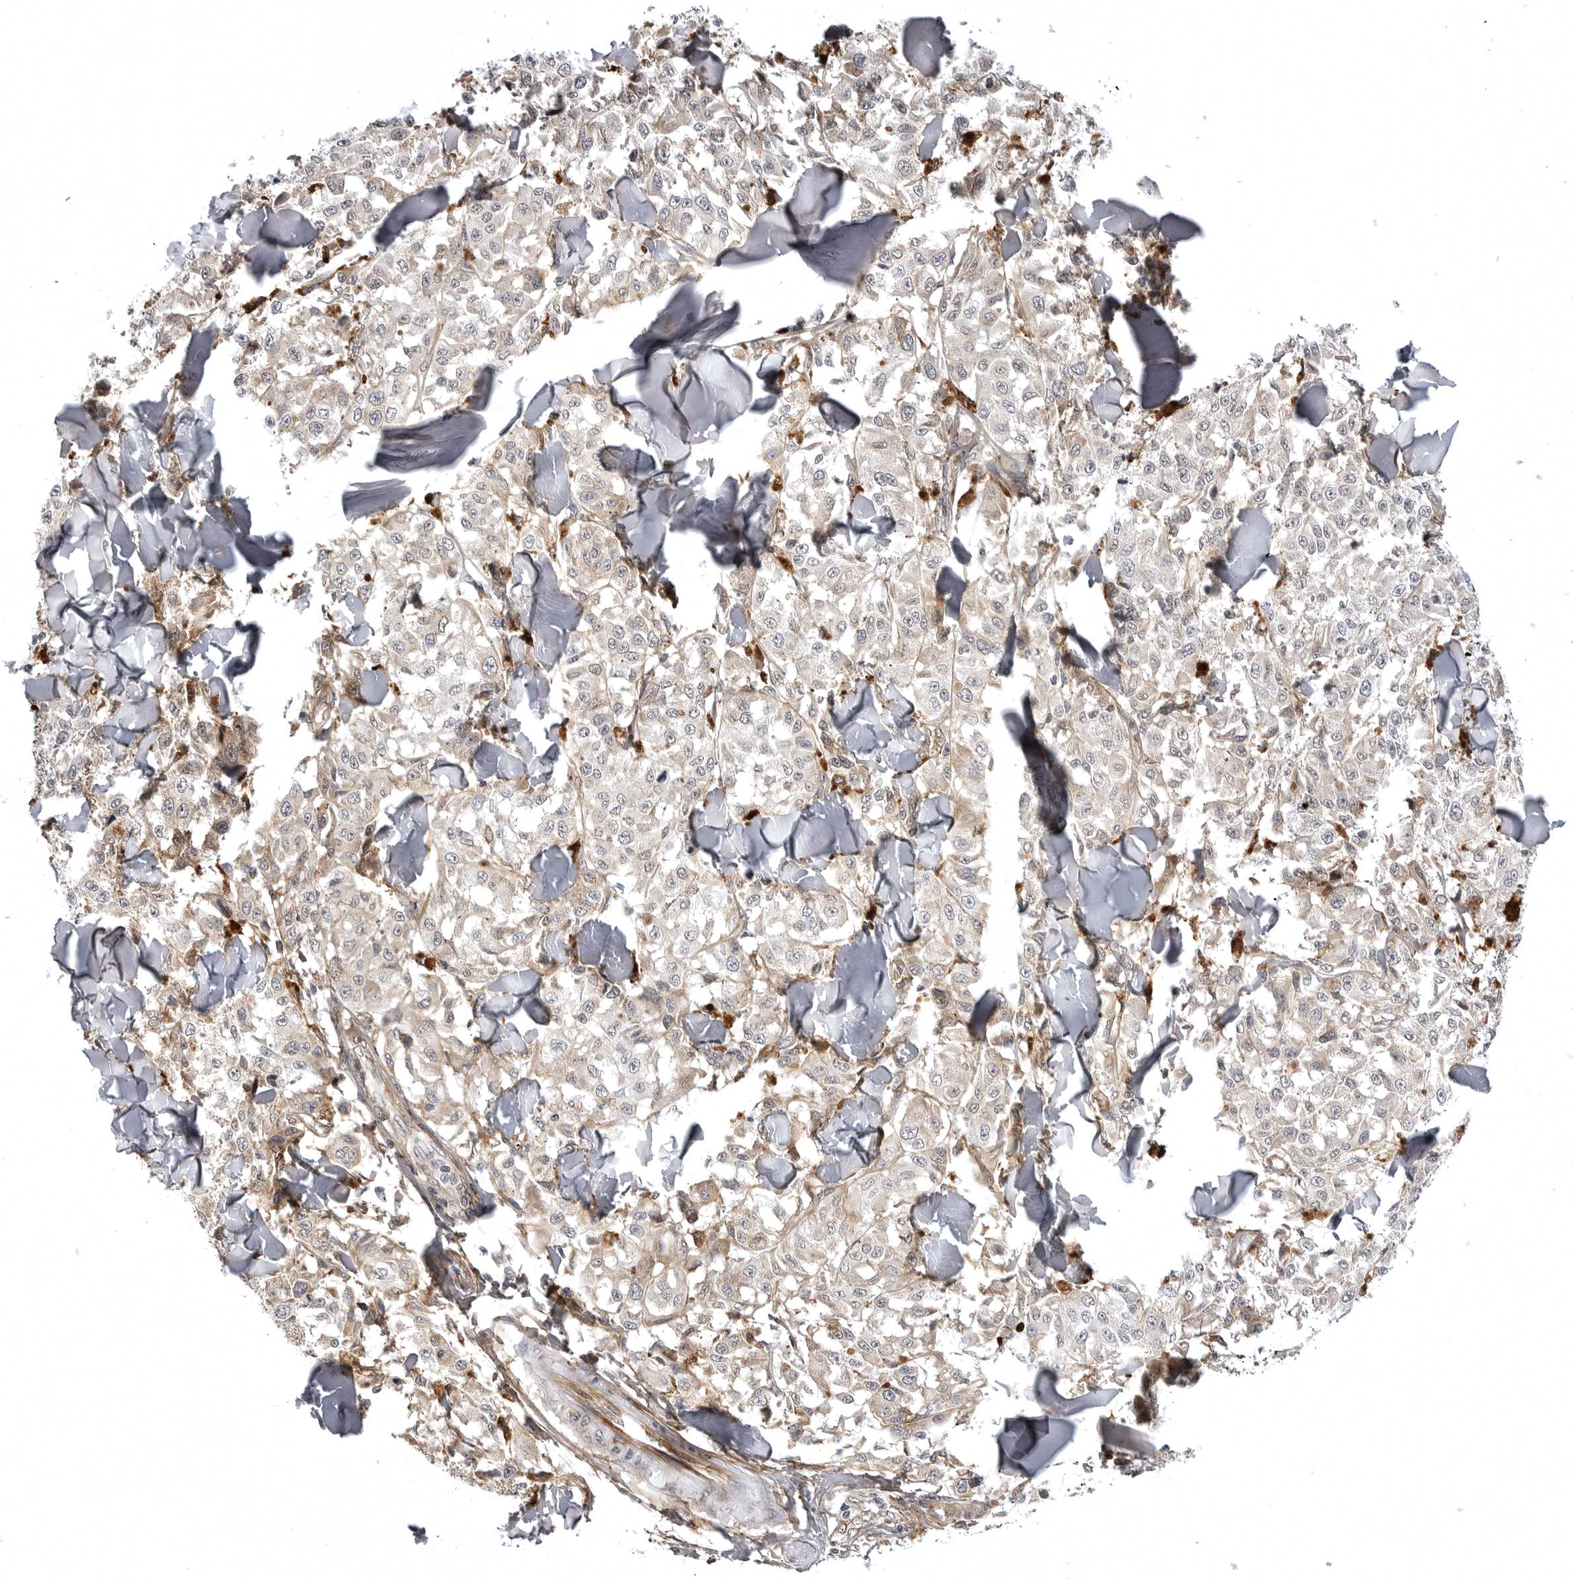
{"staining": {"intensity": "weak", "quantity": "25%-75%", "location": "cytoplasmic/membranous"}, "tissue": "melanoma", "cell_type": "Tumor cells", "image_type": "cancer", "snomed": [{"axis": "morphology", "description": "Malignant melanoma, NOS"}, {"axis": "topography", "description": "Skin"}], "caption": "Melanoma stained with a protein marker shows weak staining in tumor cells.", "gene": "ARL5A", "patient": {"sex": "female", "age": 64}}